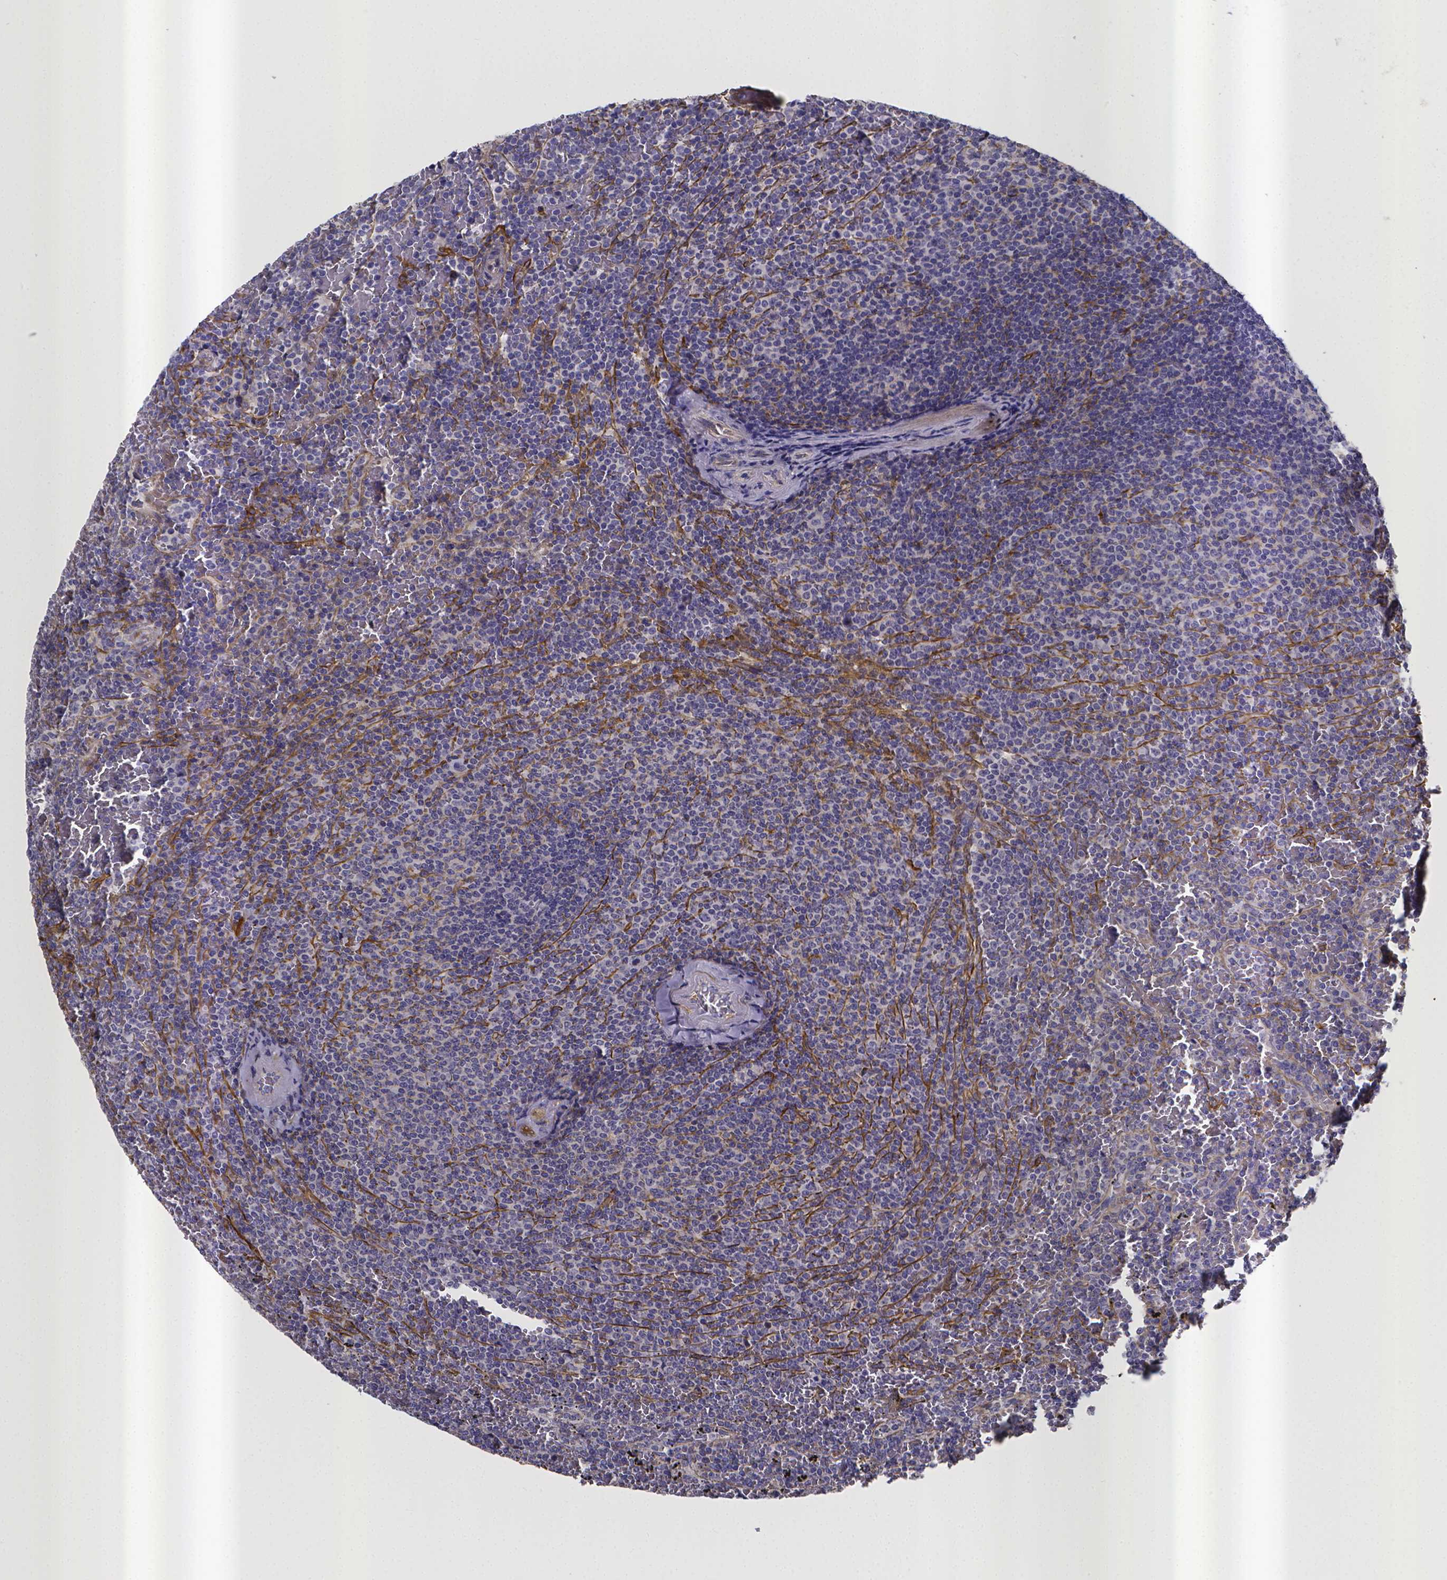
{"staining": {"intensity": "negative", "quantity": "none", "location": "none"}, "tissue": "lymphoma", "cell_type": "Tumor cells", "image_type": "cancer", "snomed": [{"axis": "morphology", "description": "Malignant lymphoma, non-Hodgkin's type, Low grade"}, {"axis": "topography", "description": "Spleen"}], "caption": "DAB (3,3'-diaminobenzidine) immunohistochemical staining of lymphoma shows no significant positivity in tumor cells.", "gene": "RERG", "patient": {"sex": "female", "age": 77}}